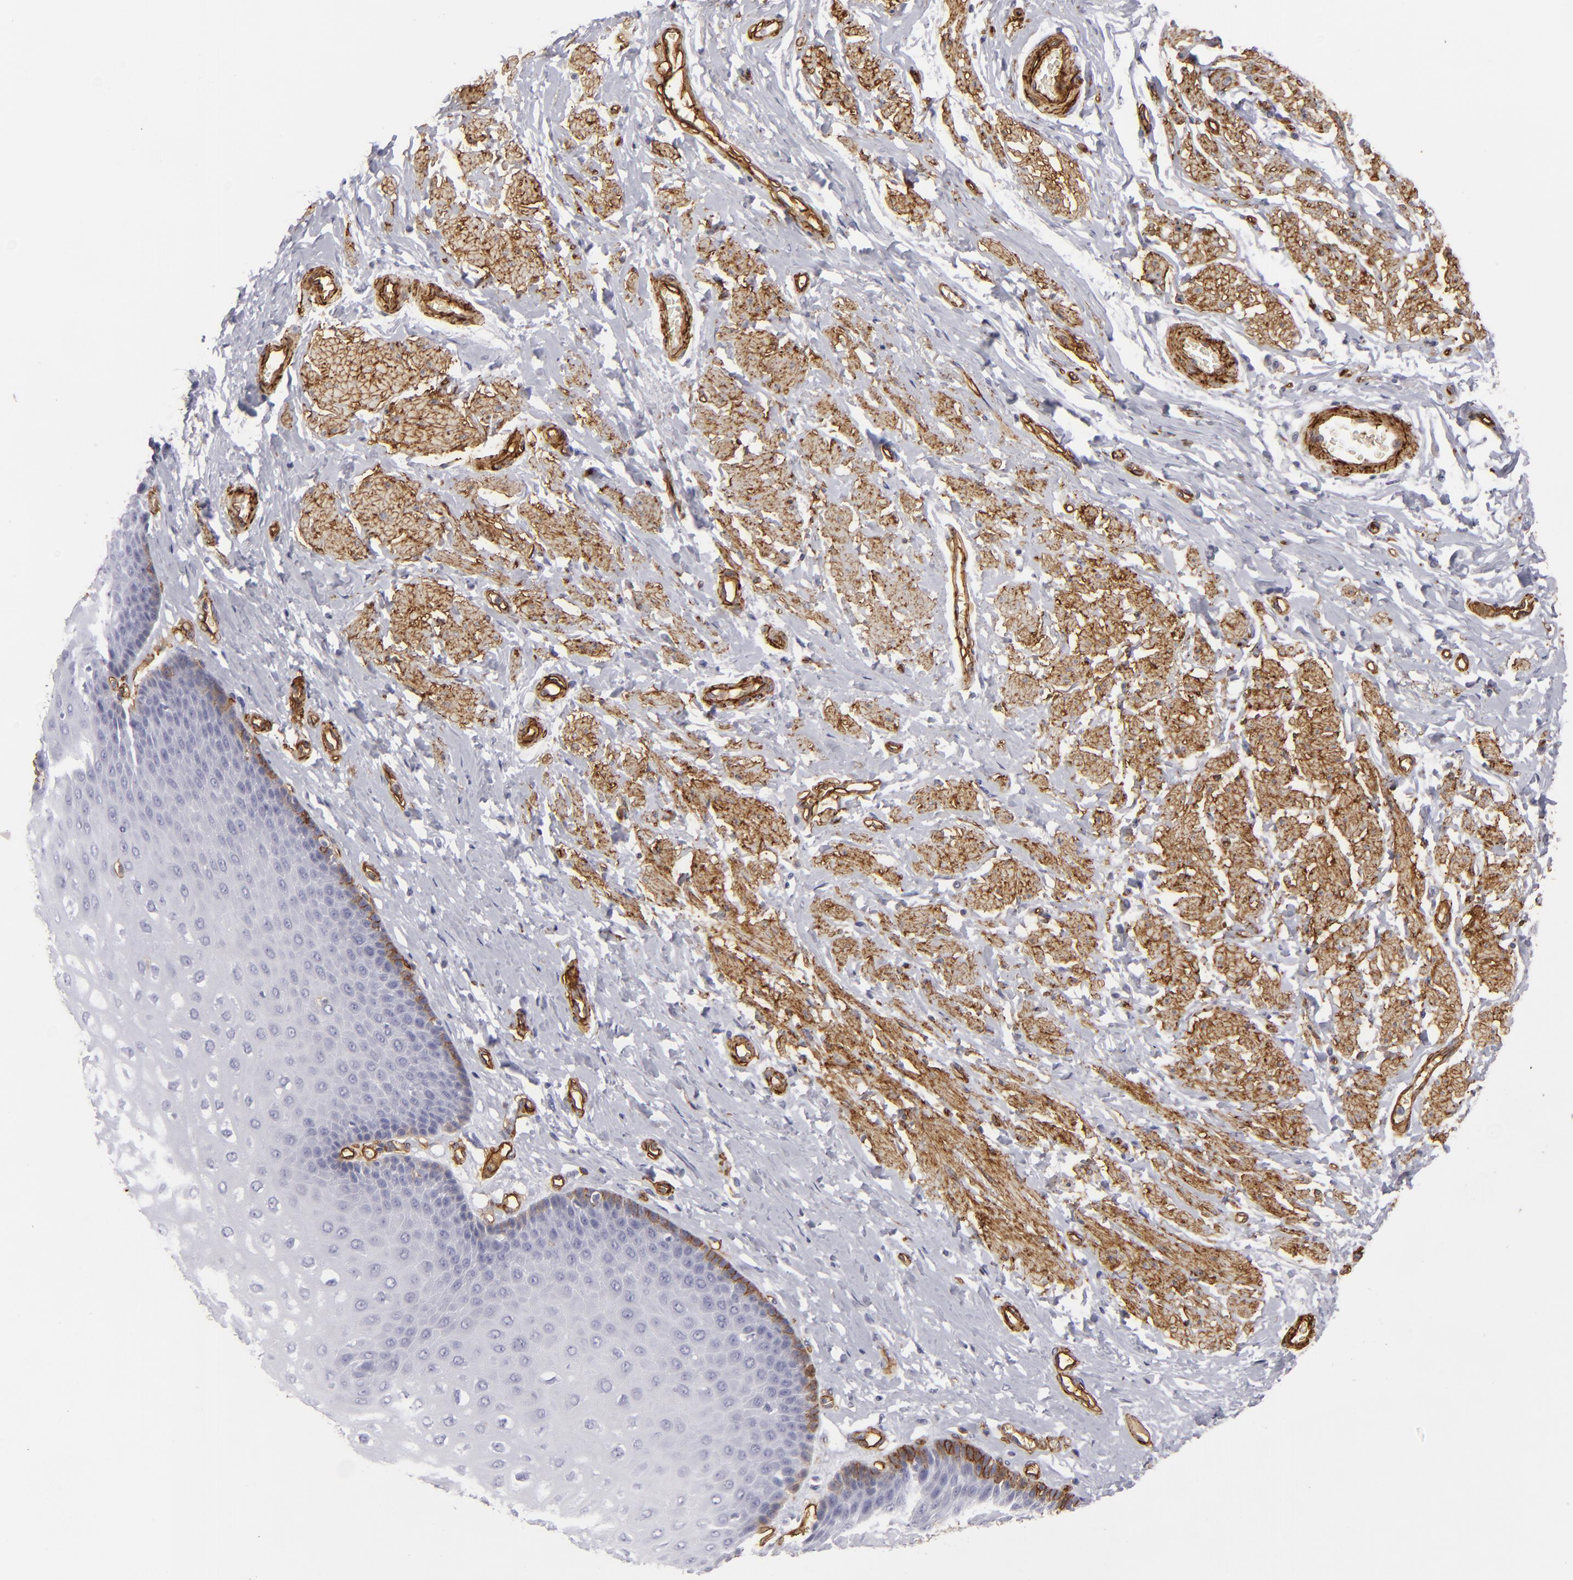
{"staining": {"intensity": "moderate", "quantity": "<25%", "location": "cytoplasmic/membranous"}, "tissue": "esophagus", "cell_type": "Squamous epithelial cells", "image_type": "normal", "snomed": [{"axis": "morphology", "description": "Normal tissue, NOS"}, {"axis": "topography", "description": "Esophagus"}], "caption": "Esophagus stained with a brown dye reveals moderate cytoplasmic/membranous positive expression in about <25% of squamous epithelial cells.", "gene": "MCAM", "patient": {"sex": "male", "age": 70}}